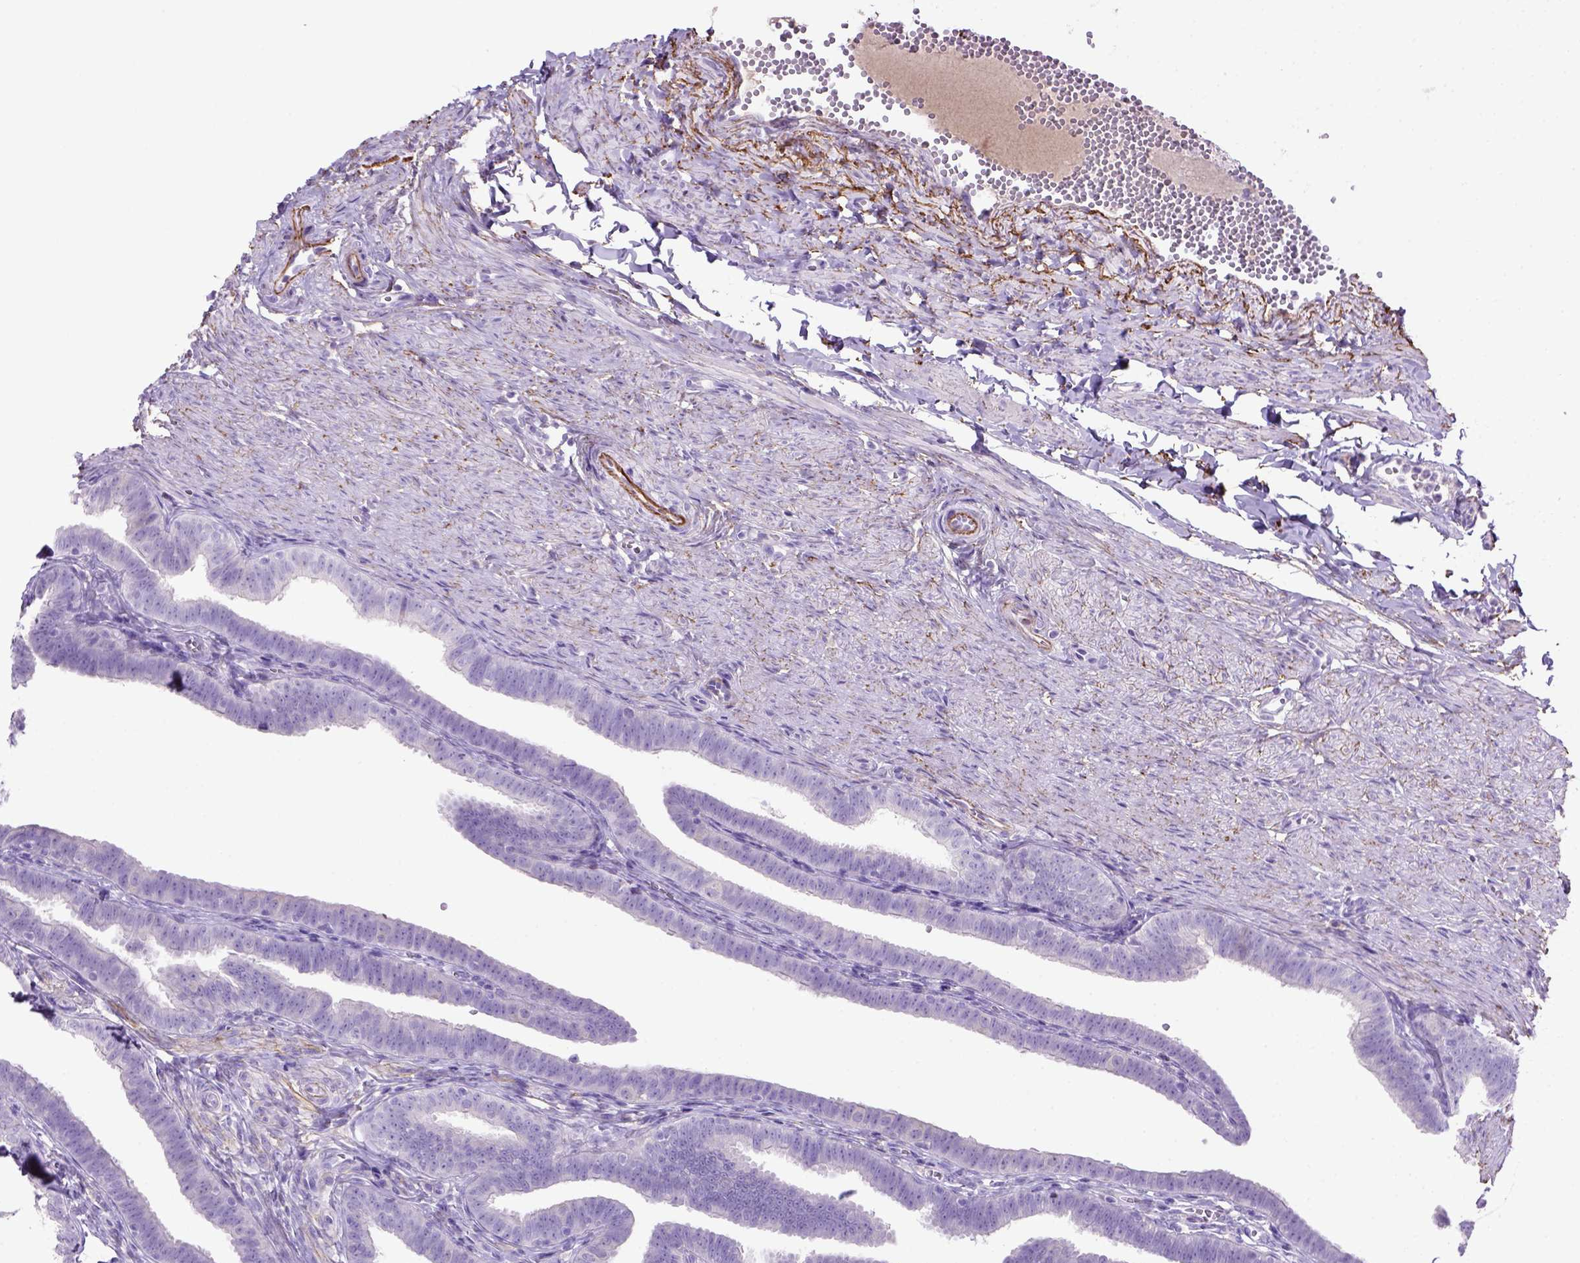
{"staining": {"intensity": "negative", "quantity": "none", "location": "none"}, "tissue": "fallopian tube", "cell_type": "Glandular cells", "image_type": "normal", "snomed": [{"axis": "morphology", "description": "Normal tissue, NOS"}, {"axis": "topography", "description": "Fallopian tube"}], "caption": "Glandular cells are negative for brown protein staining in unremarkable fallopian tube. (Brightfield microscopy of DAB IHC at high magnification).", "gene": "SIRPD", "patient": {"sex": "female", "age": 25}}